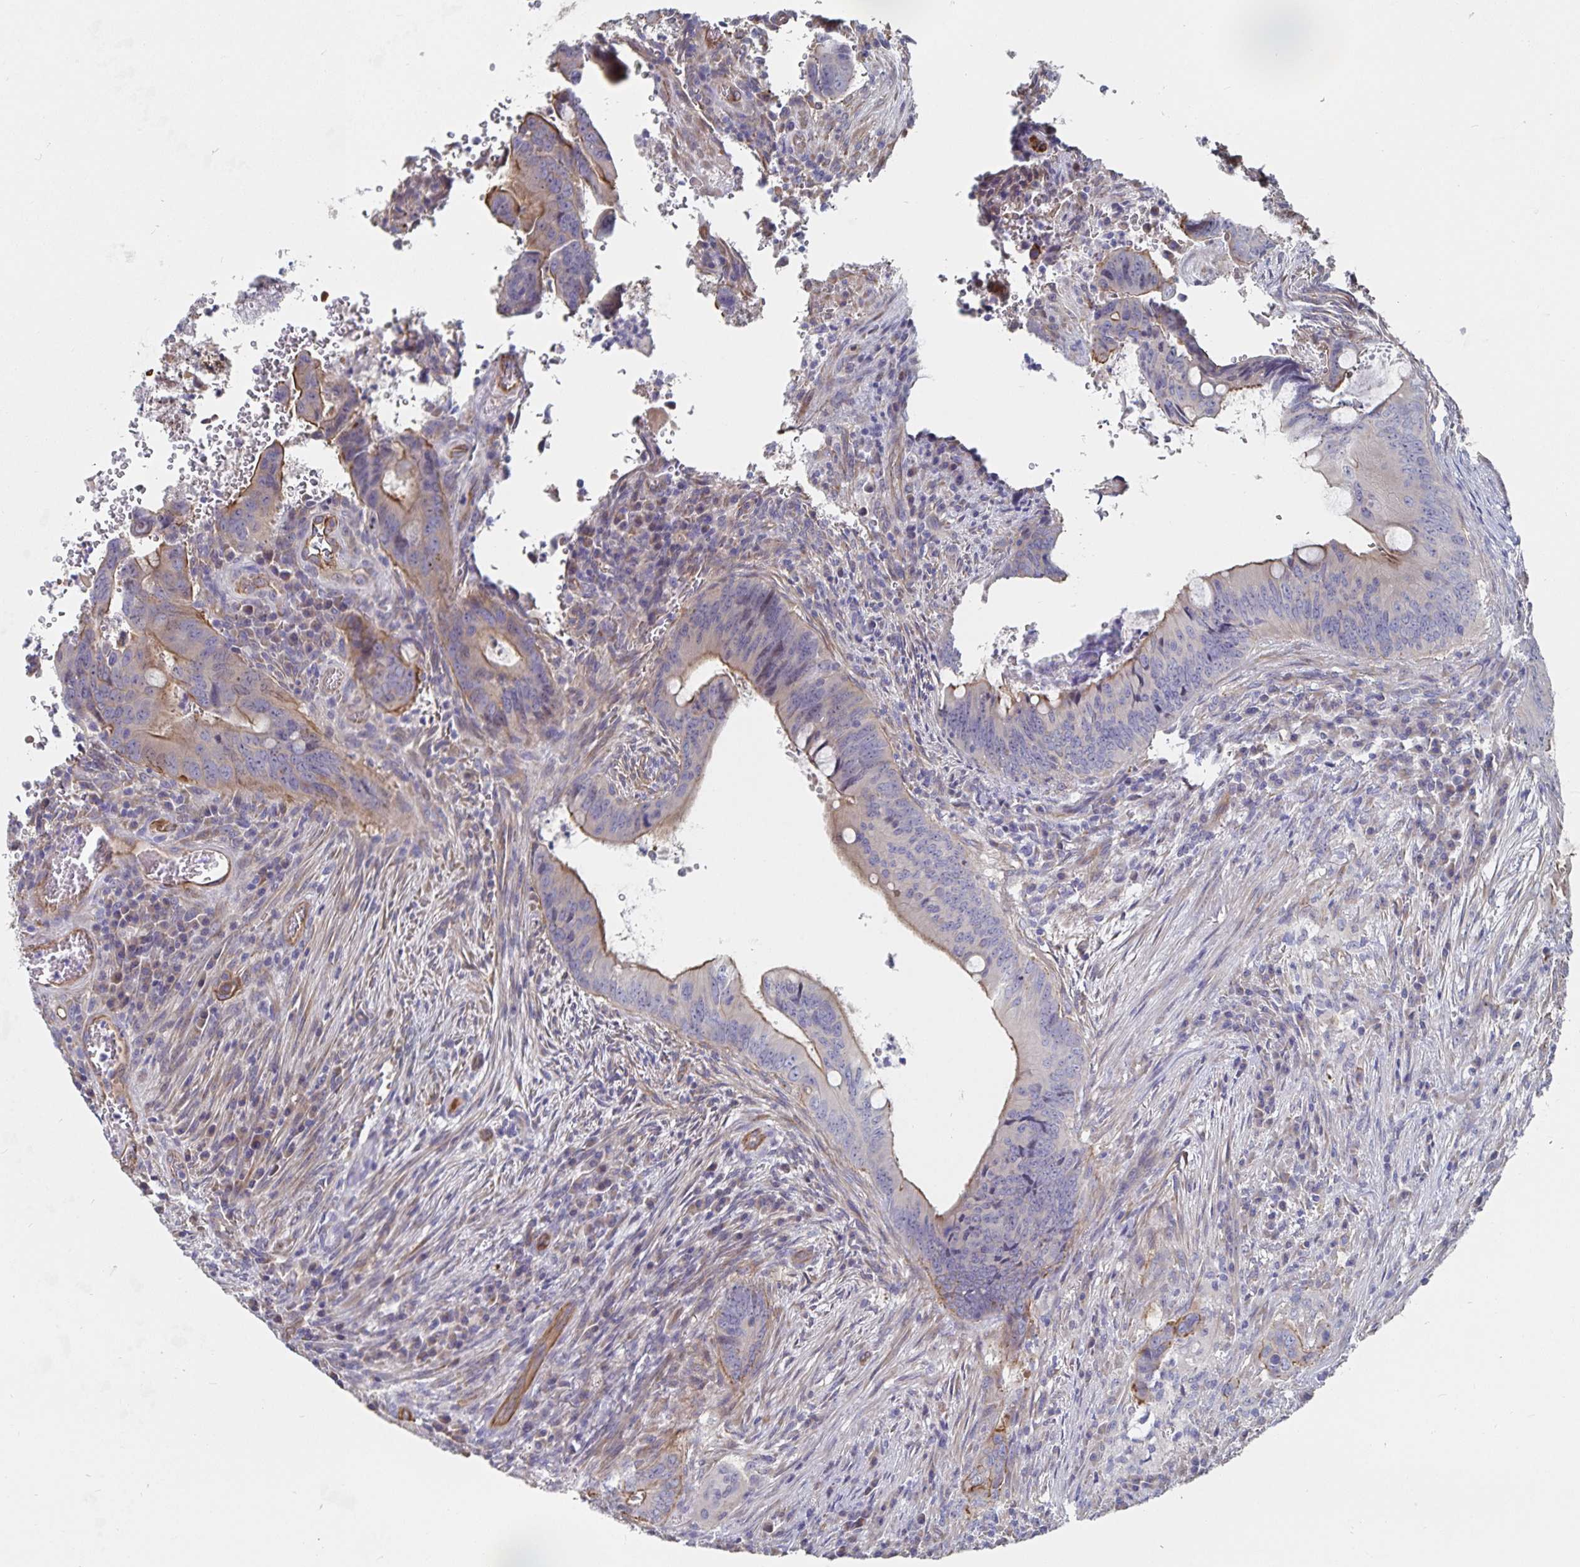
{"staining": {"intensity": "moderate", "quantity": "<25%", "location": "cytoplasmic/membranous"}, "tissue": "colorectal cancer", "cell_type": "Tumor cells", "image_type": "cancer", "snomed": [{"axis": "morphology", "description": "Adenocarcinoma, NOS"}, {"axis": "topography", "description": "Colon"}], "caption": "A brown stain highlights moderate cytoplasmic/membranous staining of a protein in human colorectal adenocarcinoma tumor cells. (DAB (3,3'-diaminobenzidine) IHC, brown staining for protein, blue staining for nuclei).", "gene": "SSTR1", "patient": {"sex": "female", "age": 74}}